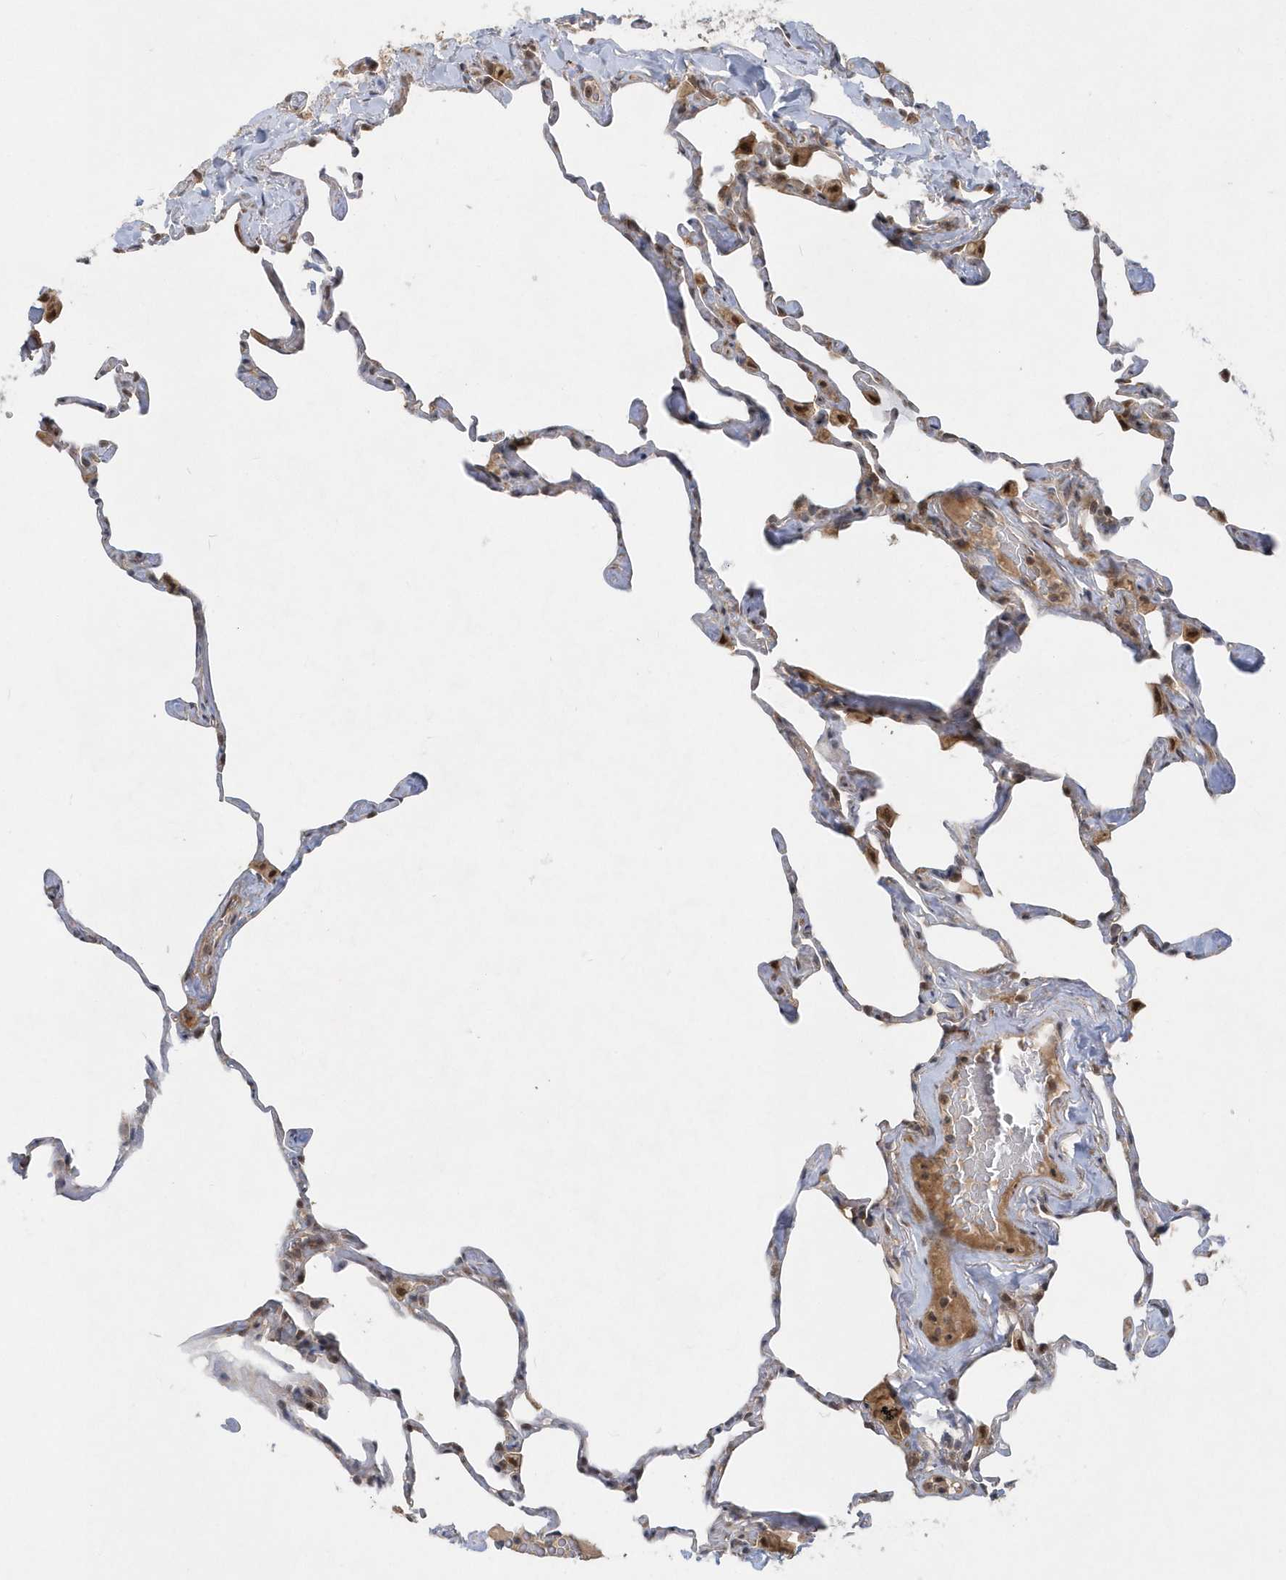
{"staining": {"intensity": "moderate", "quantity": "25%-75%", "location": "nuclear"}, "tissue": "lung", "cell_type": "Alveolar cells", "image_type": "normal", "snomed": [{"axis": "morphology", "description": "Normal tissue, NOS"}, {"axis": "topography", "description": "Lung"}], "caption": "Immunohistochemistry (IHC) micrograph of normal lung: human lung stained using IHC displays medium levels of moderate protein expression localized specifically in the nuclear of alveolar cells, appearing as a nuclear brown color.", "gene": "MXI1", "patient": {"sex": "male", "age": 65}}